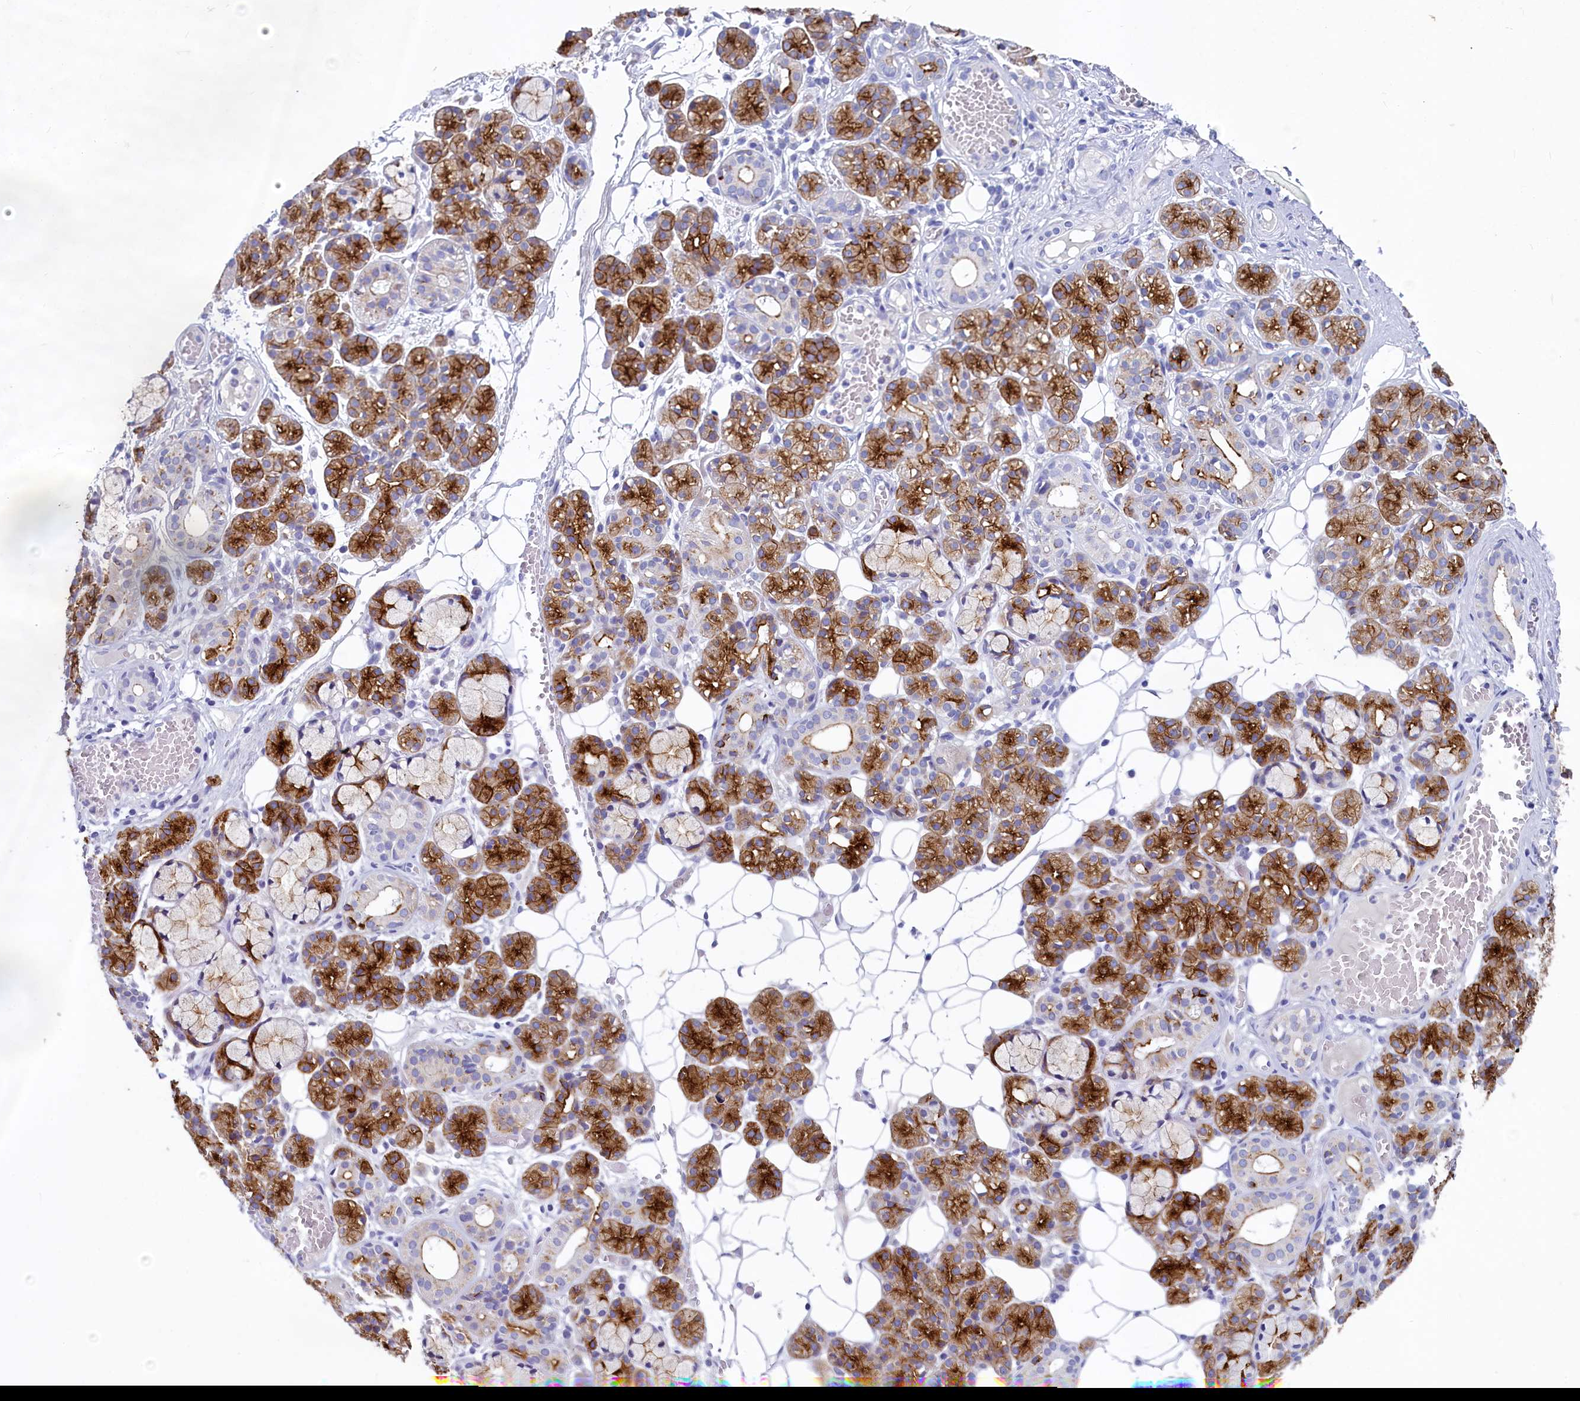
{"staining": {"intensity": "strong", "quantity": "25%-75%", "location": "cytoplasmic/membranous"}, "tissue": "salivary gland", "cell_type": "Glandular cells", "image_type": "normal", "snomed": [{"axis": "morphology", "description": "Normal tissue, NOS"}, {"axis": "topography", "description": "Salivary gland"}], "caption": "The image displays immunohistochemical staining of benign salivary gland. There is strong cytoplasmic/membranous positivity is appreciated in about 25%-75% of glandular cells.", "gene": "INSC", "patient": {"sex": "male", "age": 63}}